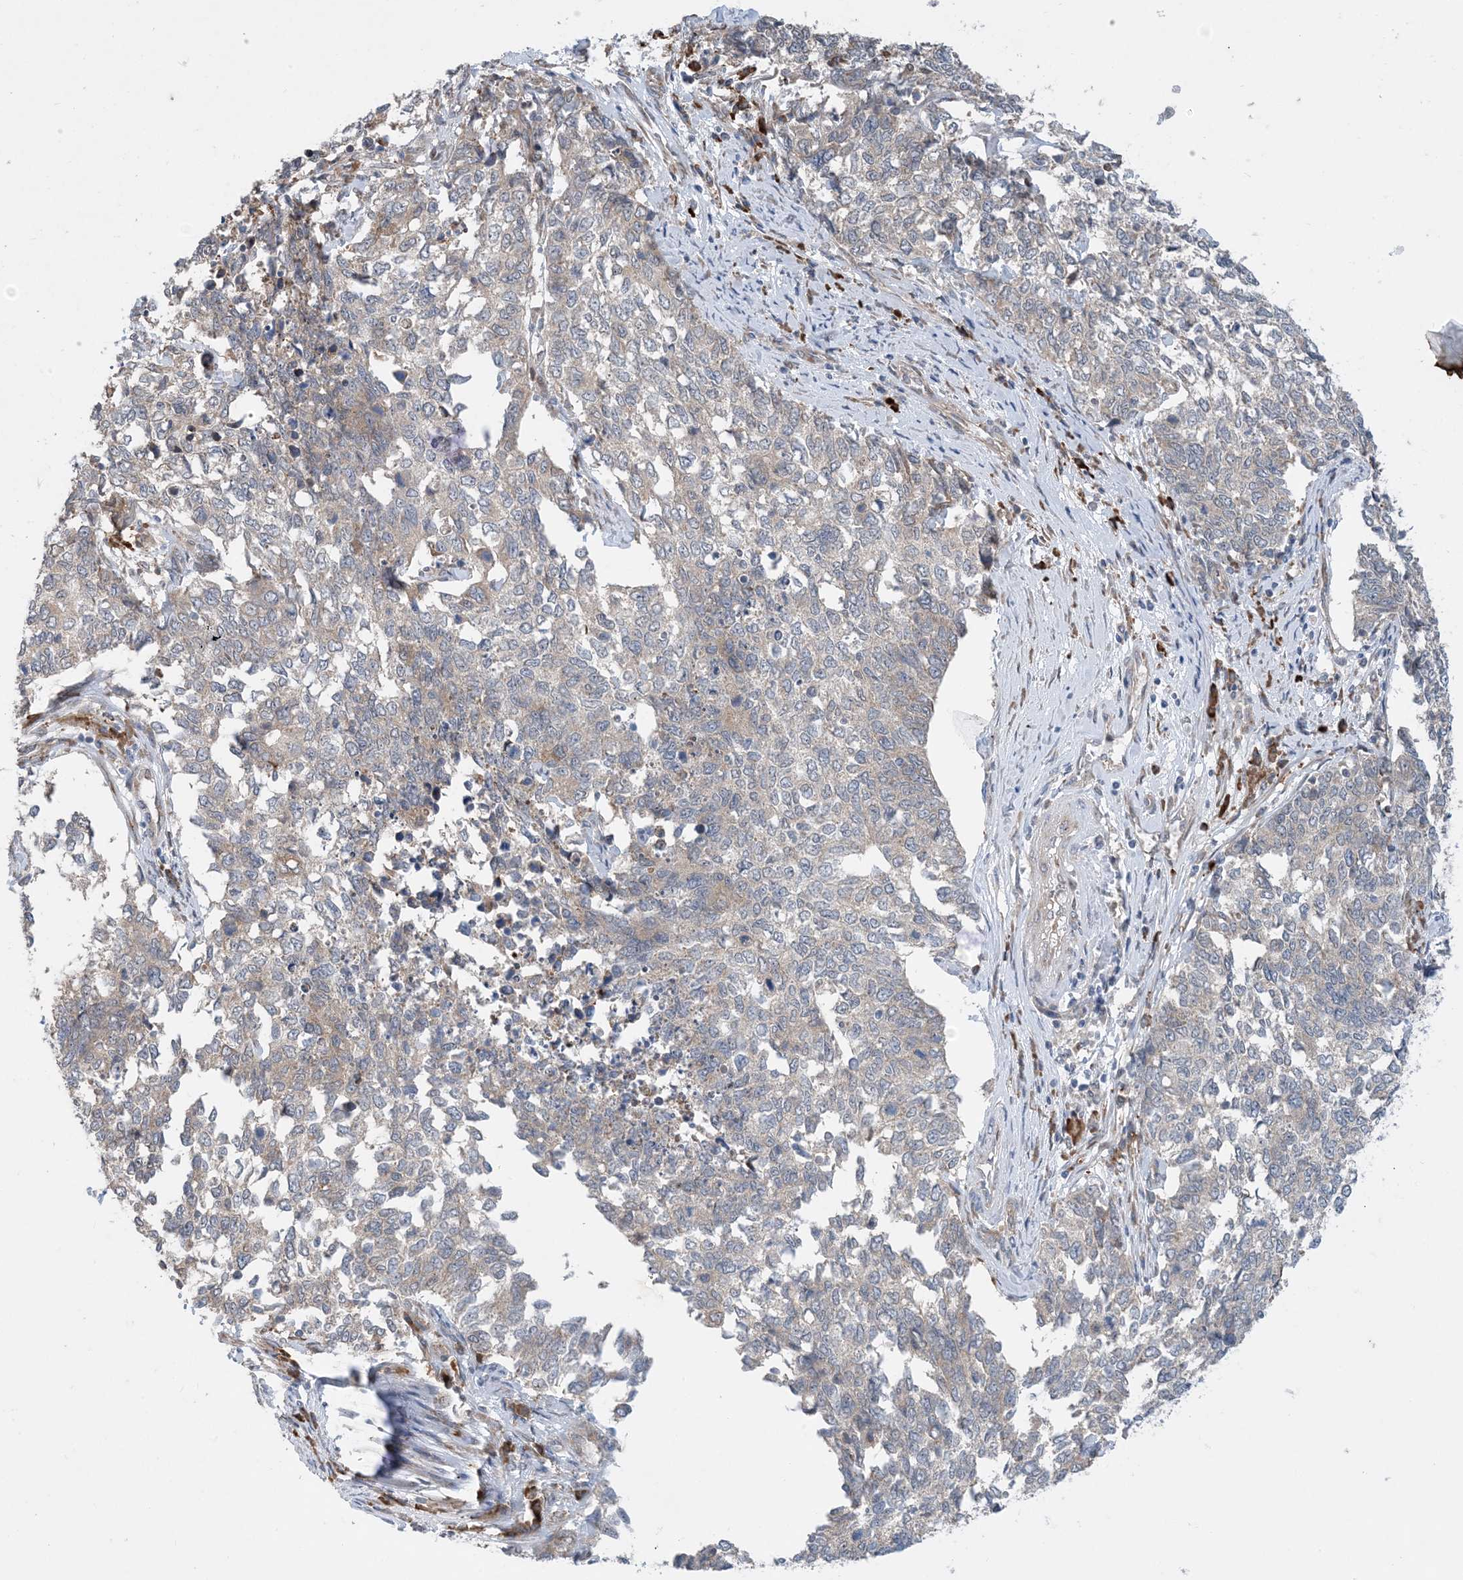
{"staining": {"intensity": "weak", "quantity": "<25%", "location": "cytoplasmic/membranous"}, "tissue": "cervical cancer", "cell_type": "Tumor cells", "image_type": "cancer", "snomed": [{"axis": "morphology", "description": "Squamous cell carcinoma, NOS"}, {"axis": "topography", "description": "Cervix"}], "caption": "Squamous cell carcinoma (cervical) stained for a protein using immunohistochemistry (IHC) displays no expression tumor cells.", "gene": "PHOSPHO2", "patient": {"sex": "female", "age": 63}}